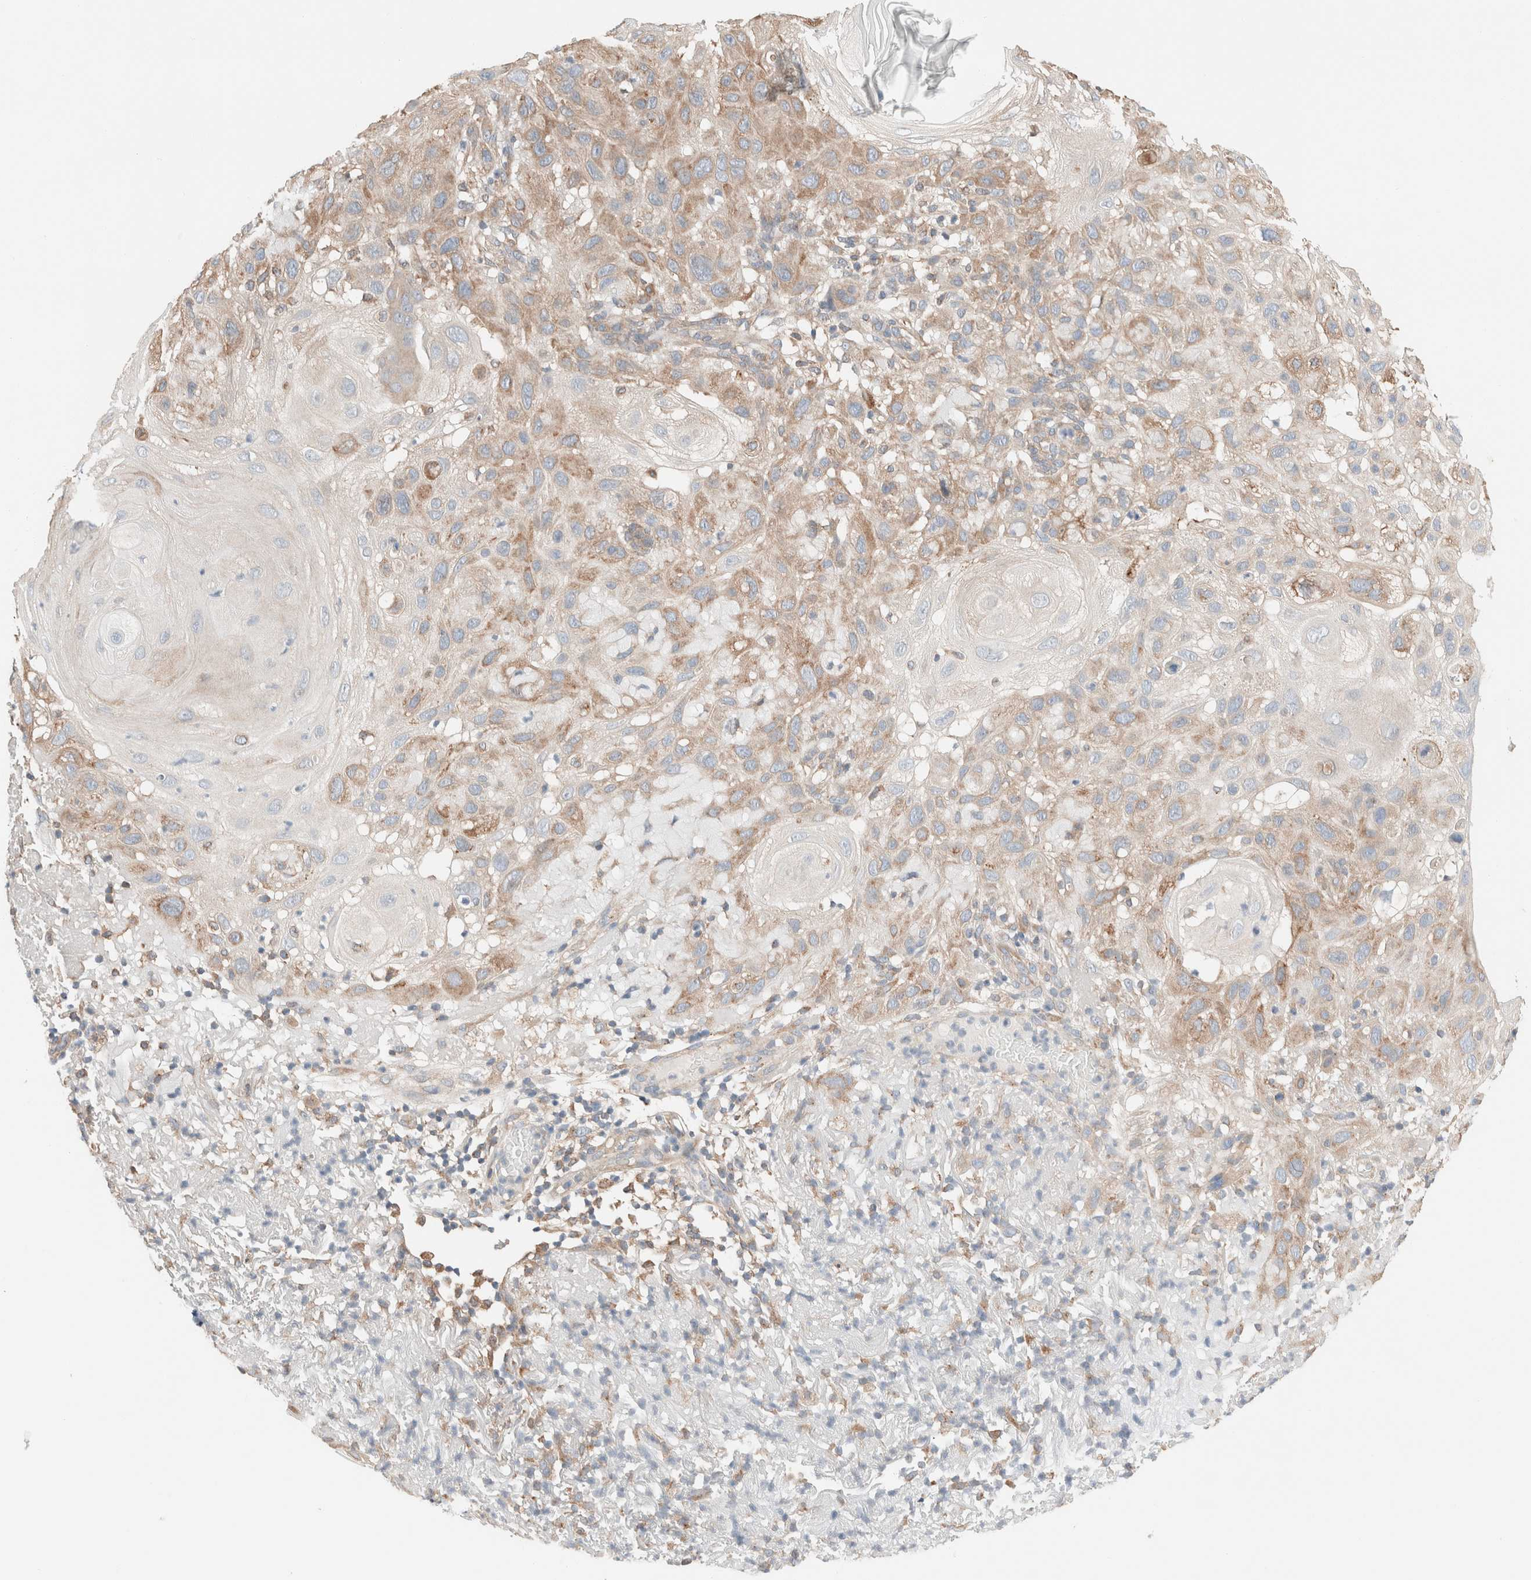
{"staining": {"intensity": "moderate", "quantity": "25%-75%", "location": "cytoplasmic/membranous"}, "tissue": "skin cancer", "cell_type": "Tumor cells", "image_type": "cancer", "snomed": [{"axis": "morphology", "description": "Squamous cell carcinoma, NOS"}, {"axis": "topography", "description": "Skin"}], "caption": "Squamous cell carcinoma (skin) stained with a protein marker shows moderate staining in tumor cells.", "gene": "PCM1", "patient": {"sex": "female", "age": 96}}